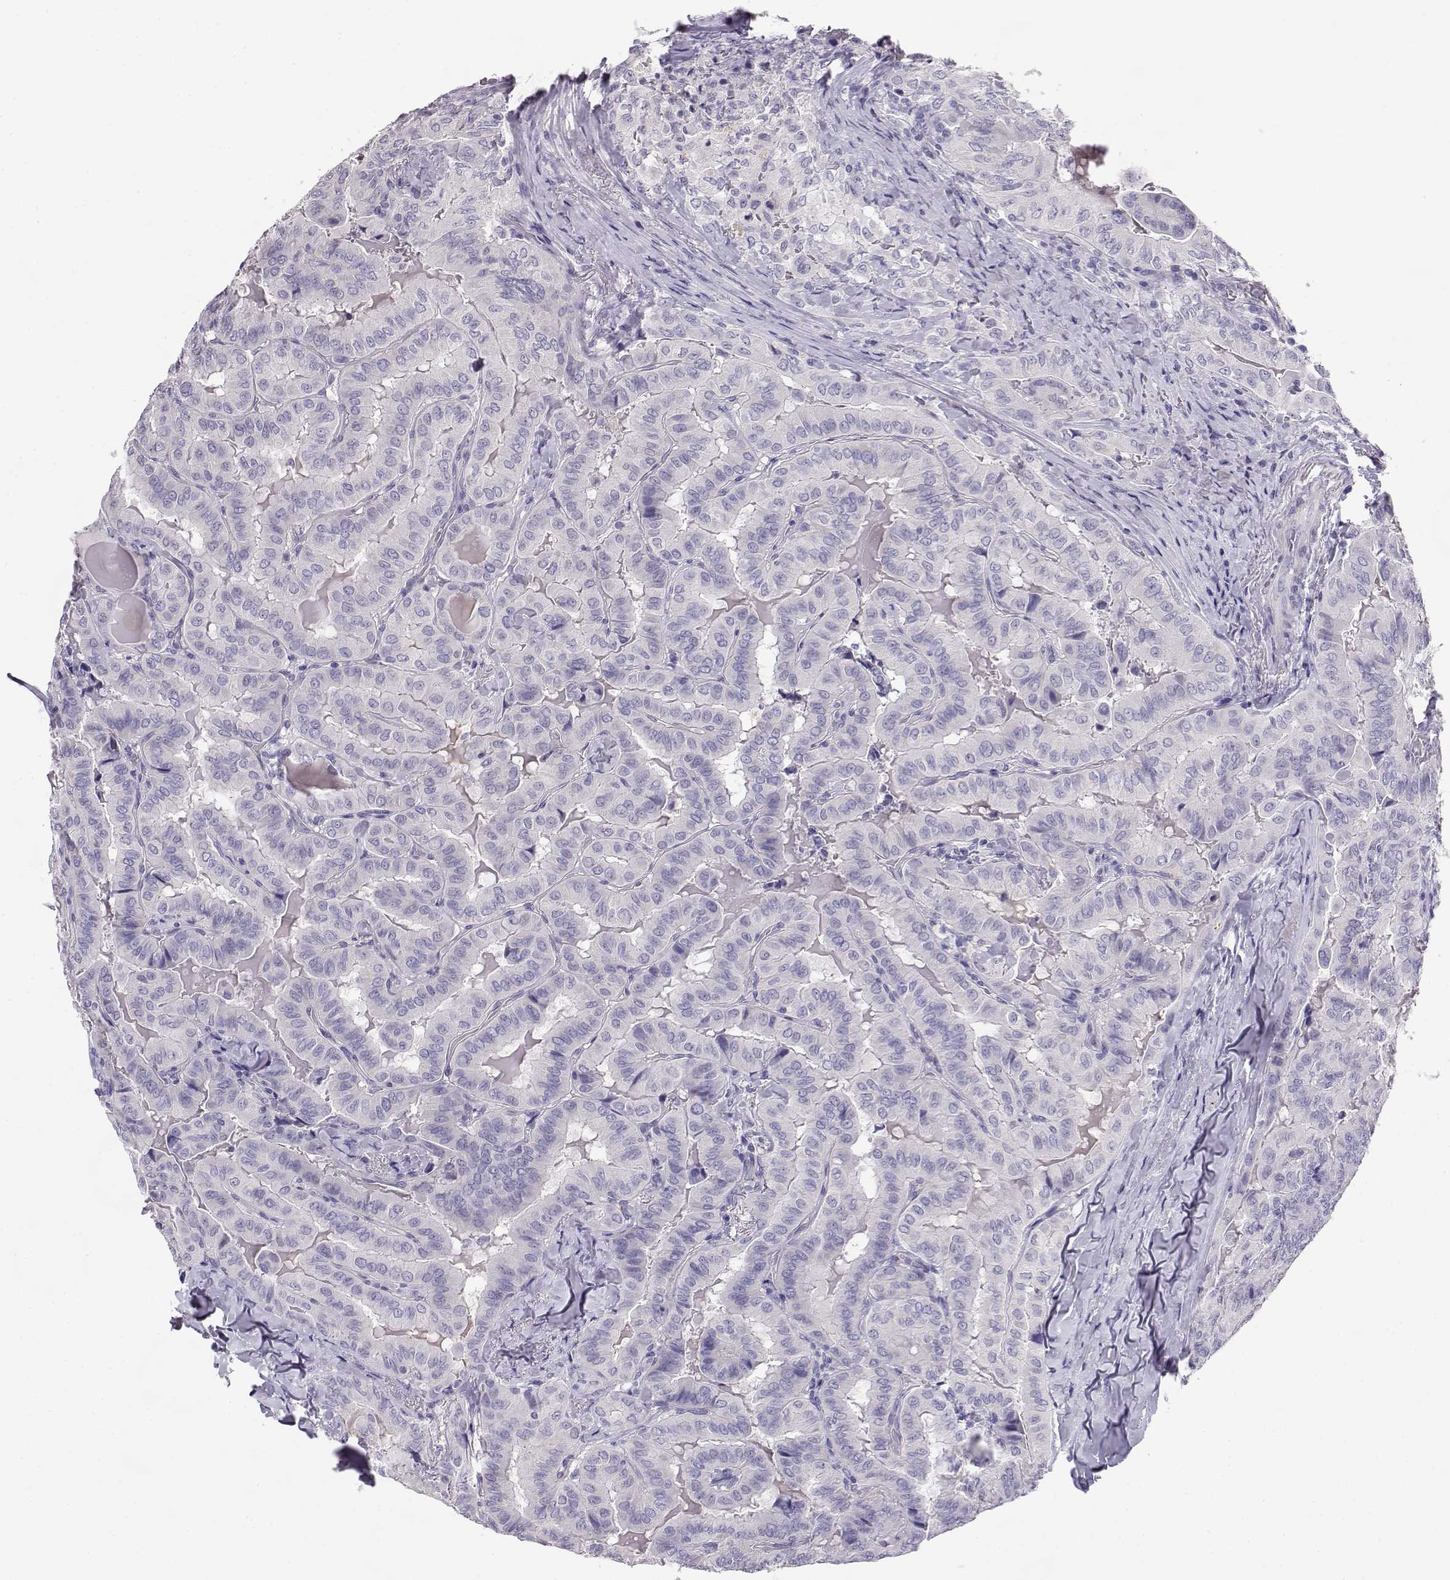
{"staining": {"intensity": "negative", "quantity": "none", "location": "none"}, "tissue": "thyroid cancer", "cell_type": "Tumor cells", "image_type": "cancer", "snomed": [{"axis": "morphology", "description": "Papillary adenocarcinoma, NOS"}, {"axis": "topography", "description": "Thyroid gland"}], "caption": "This is a histopathology image of immunohistochemistry (IHC) staining of thyroid cancer (papillary adenocarcinoma), which shows no expression in tumor cells. Nuclei are stained in blue.", "gene": "ENDOU", "patient": {"sex": "female", "age": 68}}